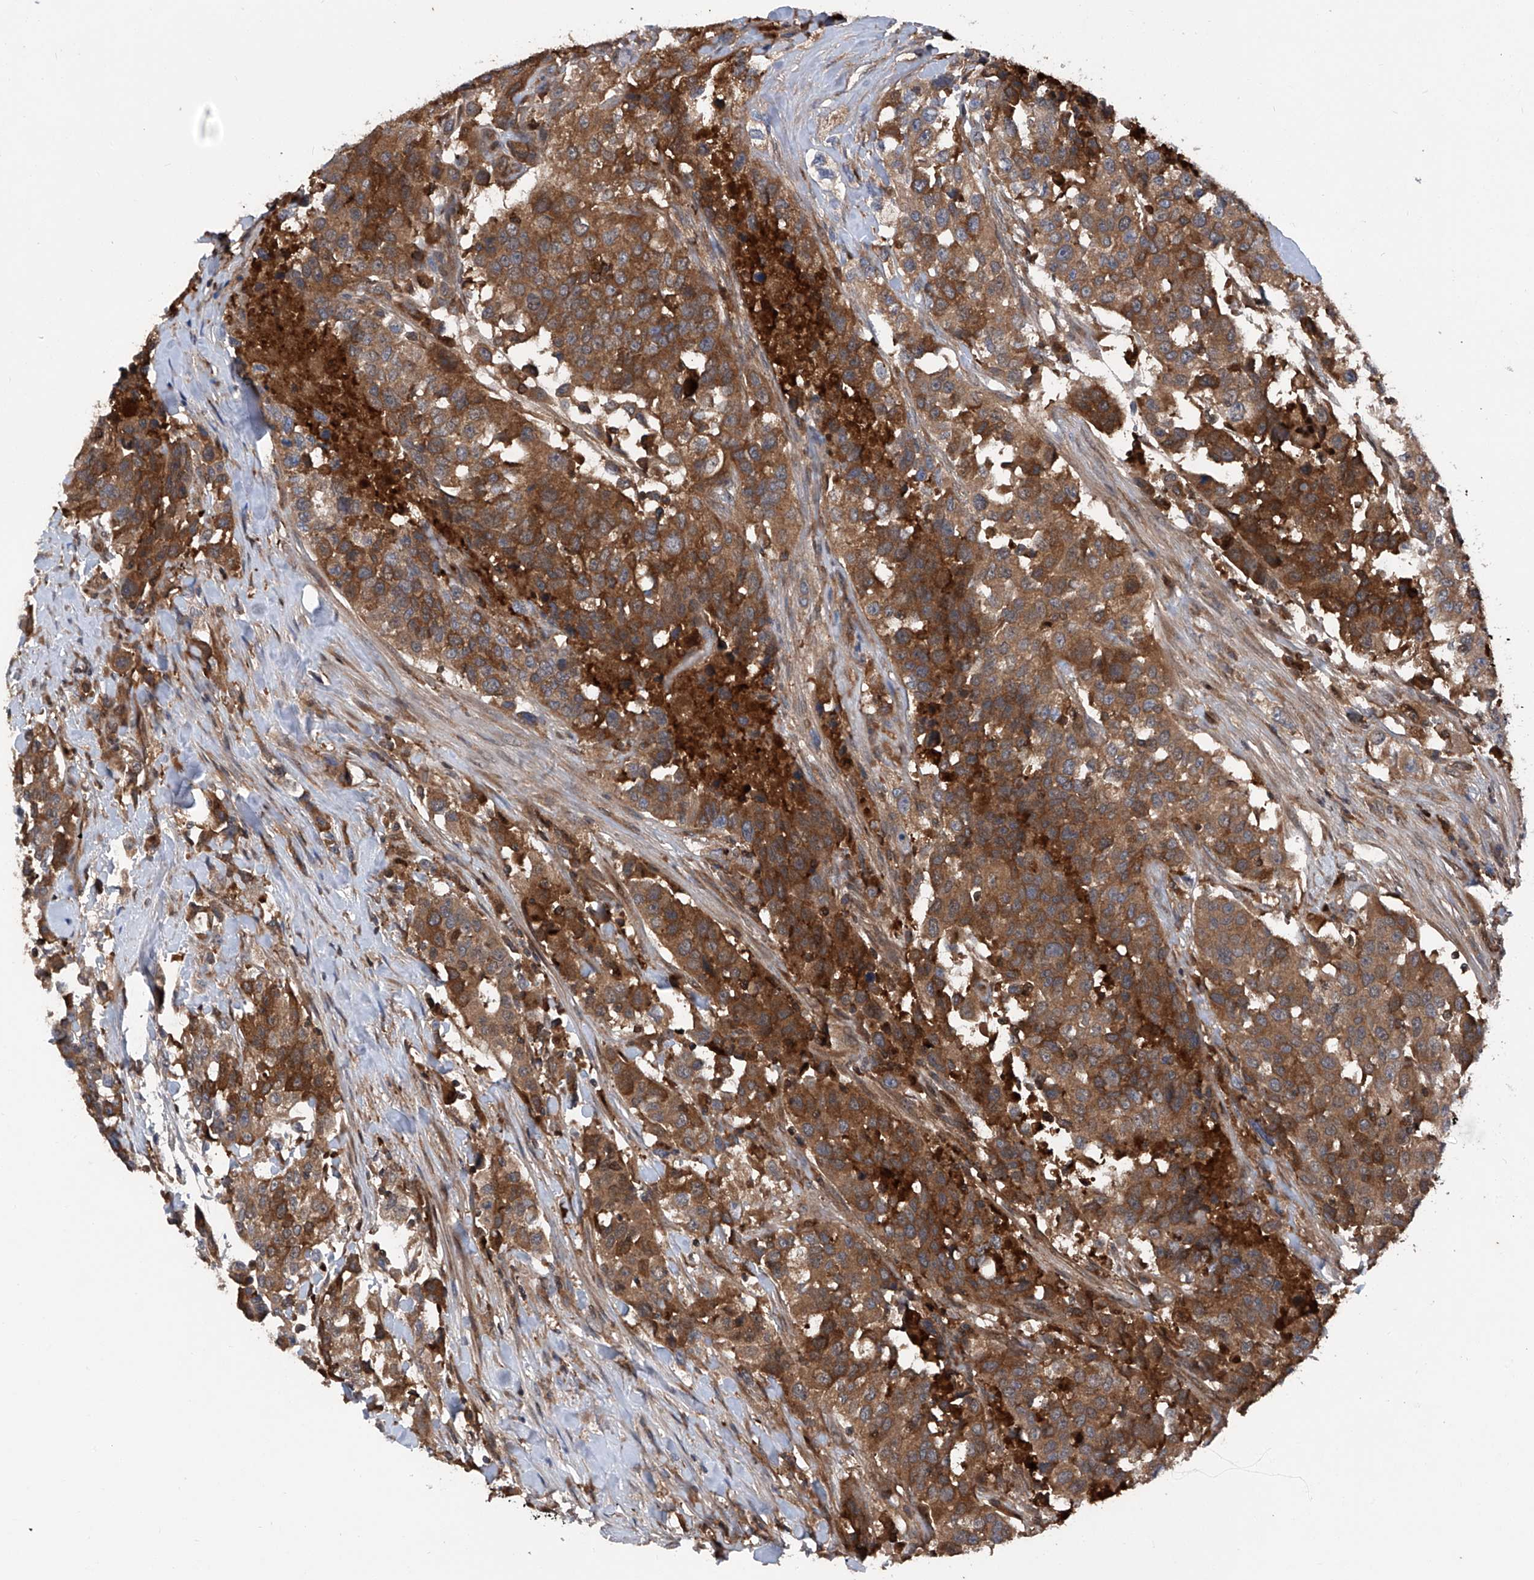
{"staining": {"intensity": "strong", "quantity": ">75%", "location": "cytoplasmic/membranous"}, "tissue": "urothelial cancer", "cell_type": "Tumor cells", "image_type": "cancer", "snomed": [{"axis": "morphology", "description": "Urothelial carcinoma, High grade"}, {"axis": "topography", "description": "Urinary bladder"}], "caption": "About >75% of tumor cells in human urothelial cancer exhibit strong cytoplasmic/membranous protein positivity as visualized by brown immunohistochemical staining.", "gene": "ASCC3", "patient": {"sex": "female", "age": 80}}